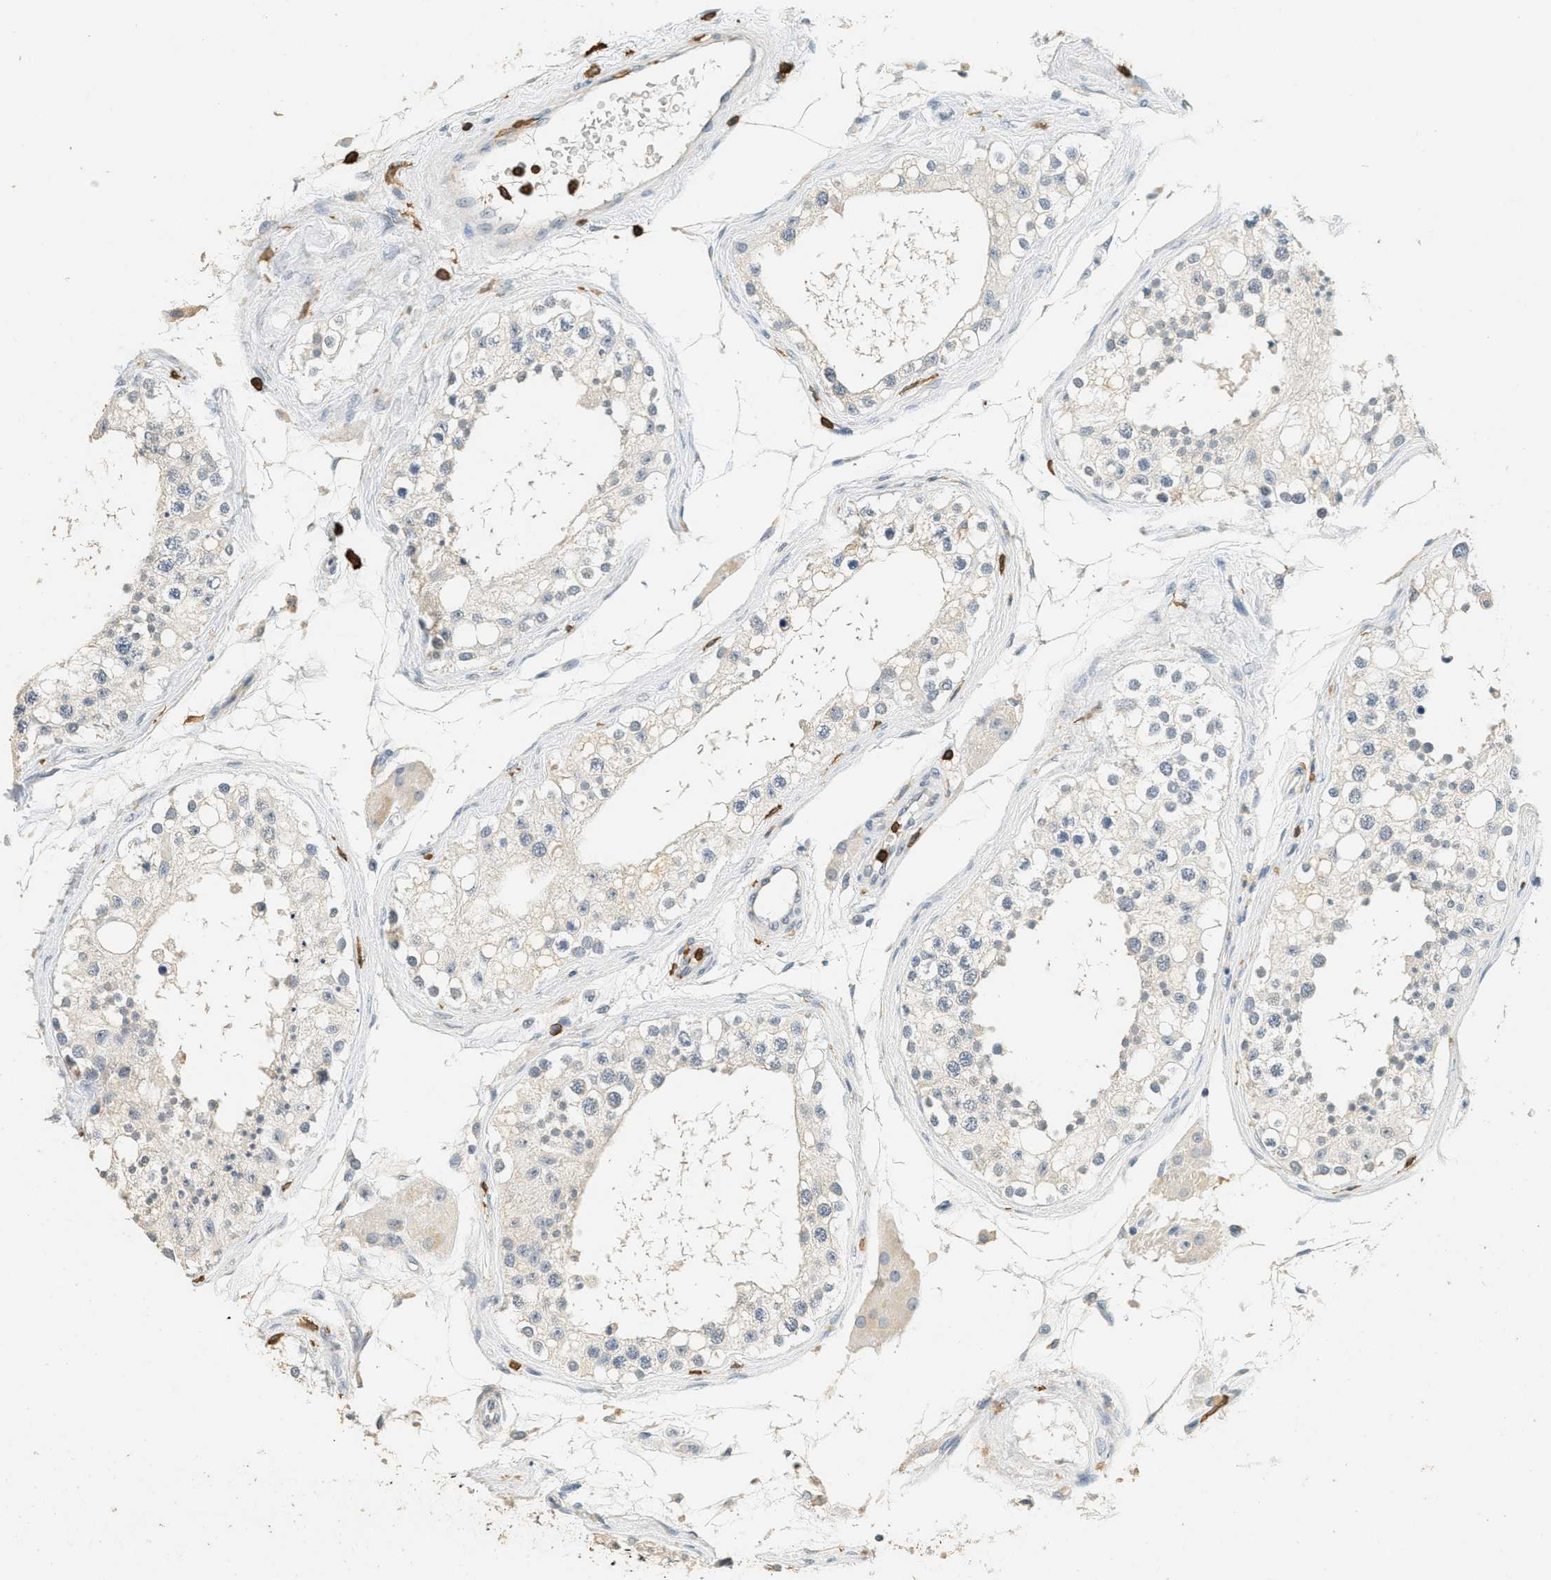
{"staining": {"intensity": "negative", "quantity": "none", "location": "none"}, "tissue": "testis", "cell_type": "Cells in seminiferous ducts", "image_type": "normal", "snomed": [{"axis": "morphology", "description": "Normal tissue, NOS"}, {"axis": "topography", "description": "Testis"}], "caption": "There is no significant expression in cells in seminiferous ducts of testis. (DAB (3,3'-diaminobenzidine) immunohistochemistry, high magnification).", "gene": "LSP1", "patient": {"sex": "male", "age": 68}}